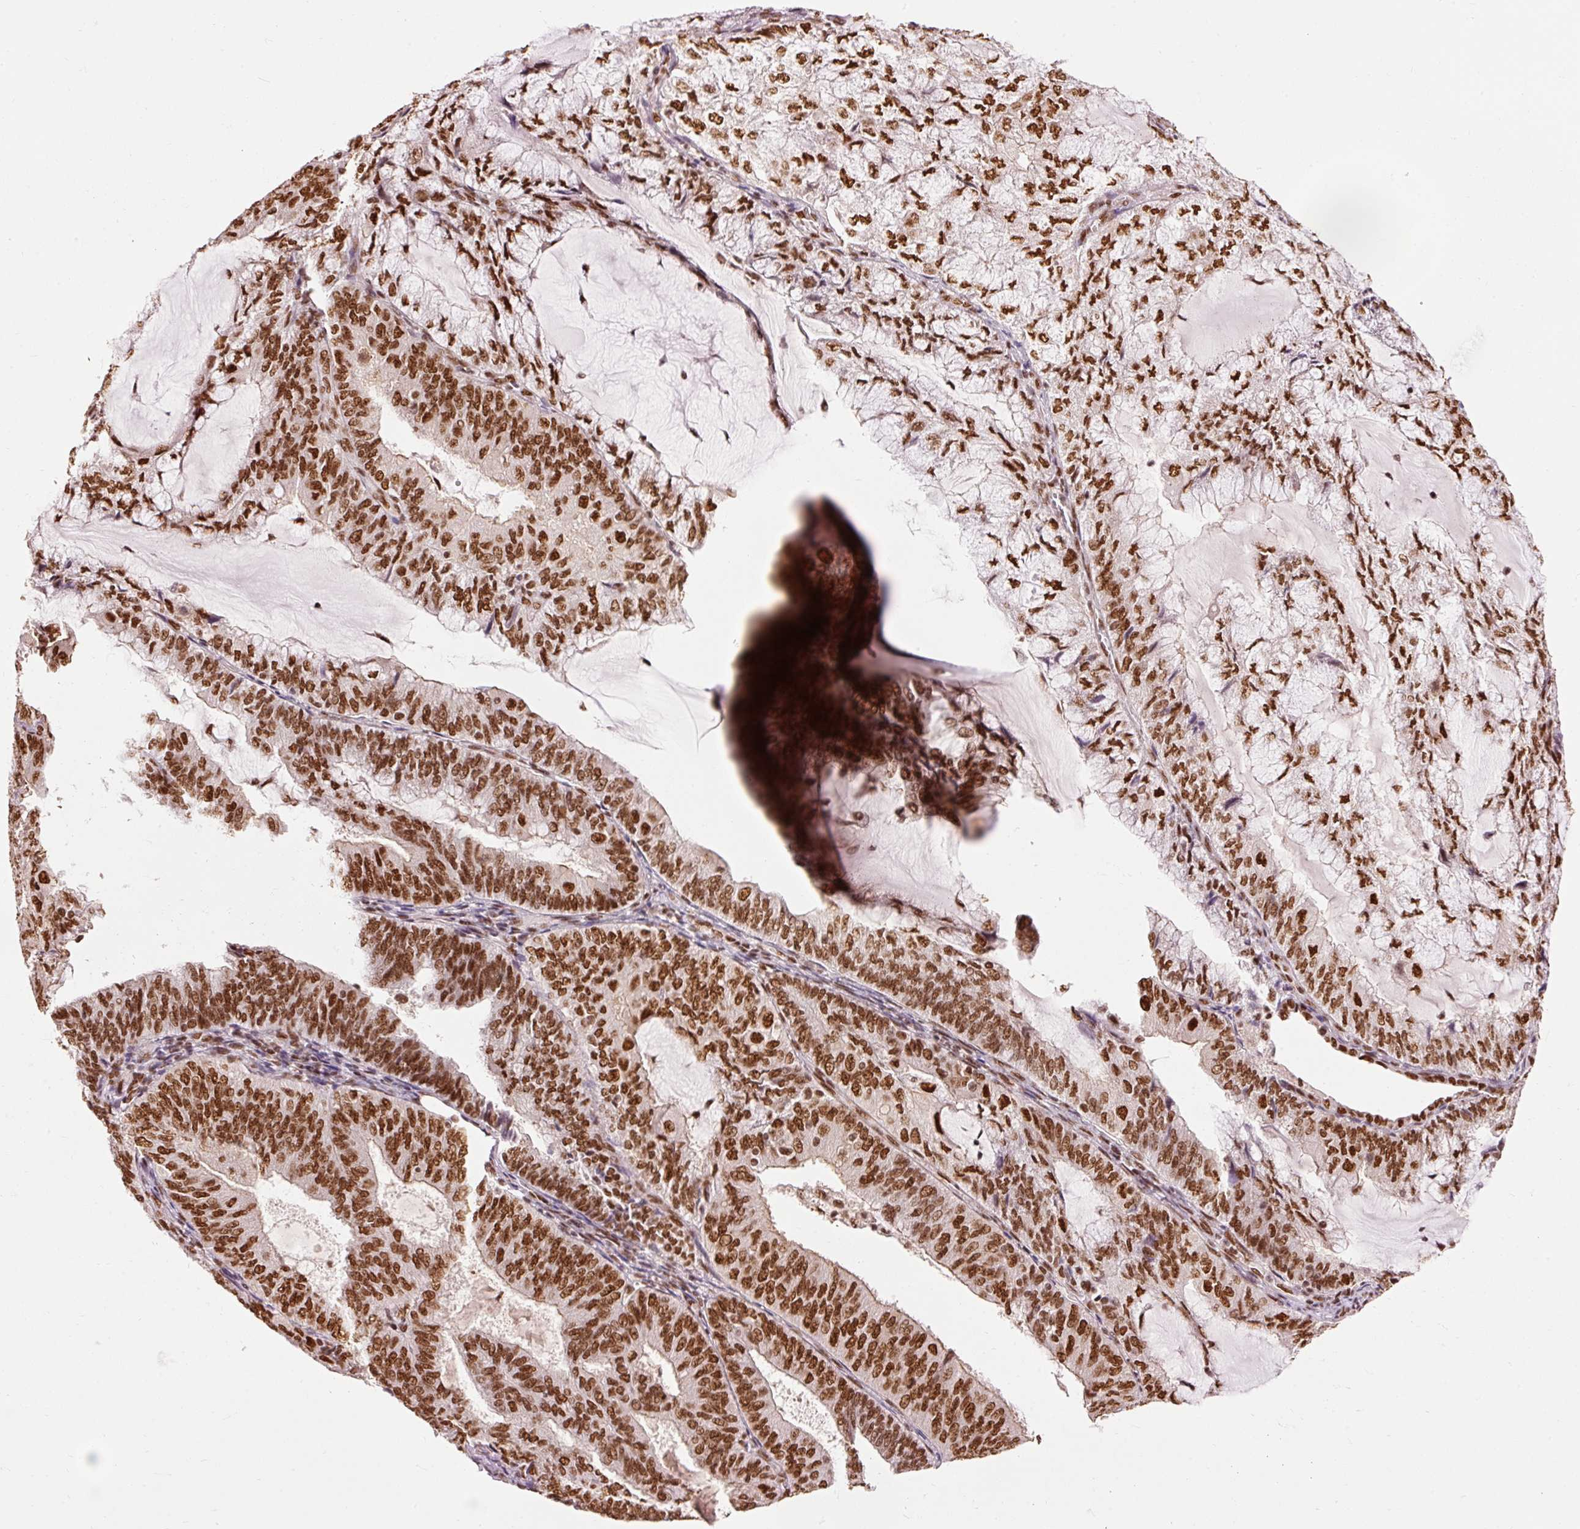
{"staining": {"intensity": "strong", "quantity": ">75%", "location": "nuclear"}, "tissue": "endometrial cancer", "cell_type": "Tumor cells", "image_type": "cancer", "snomed": [{"axis": "morphology", "description": "Adenocarcinoma, NOS"}, {"axis": "topography", "description": "Endometrium"}], "caption": "A brown stain labels strong nuclear expression of a protein in human endometrial cancer tumor cells.", "gene": "ZBTB44", "patient": {"sex": "female", "age": 81}}